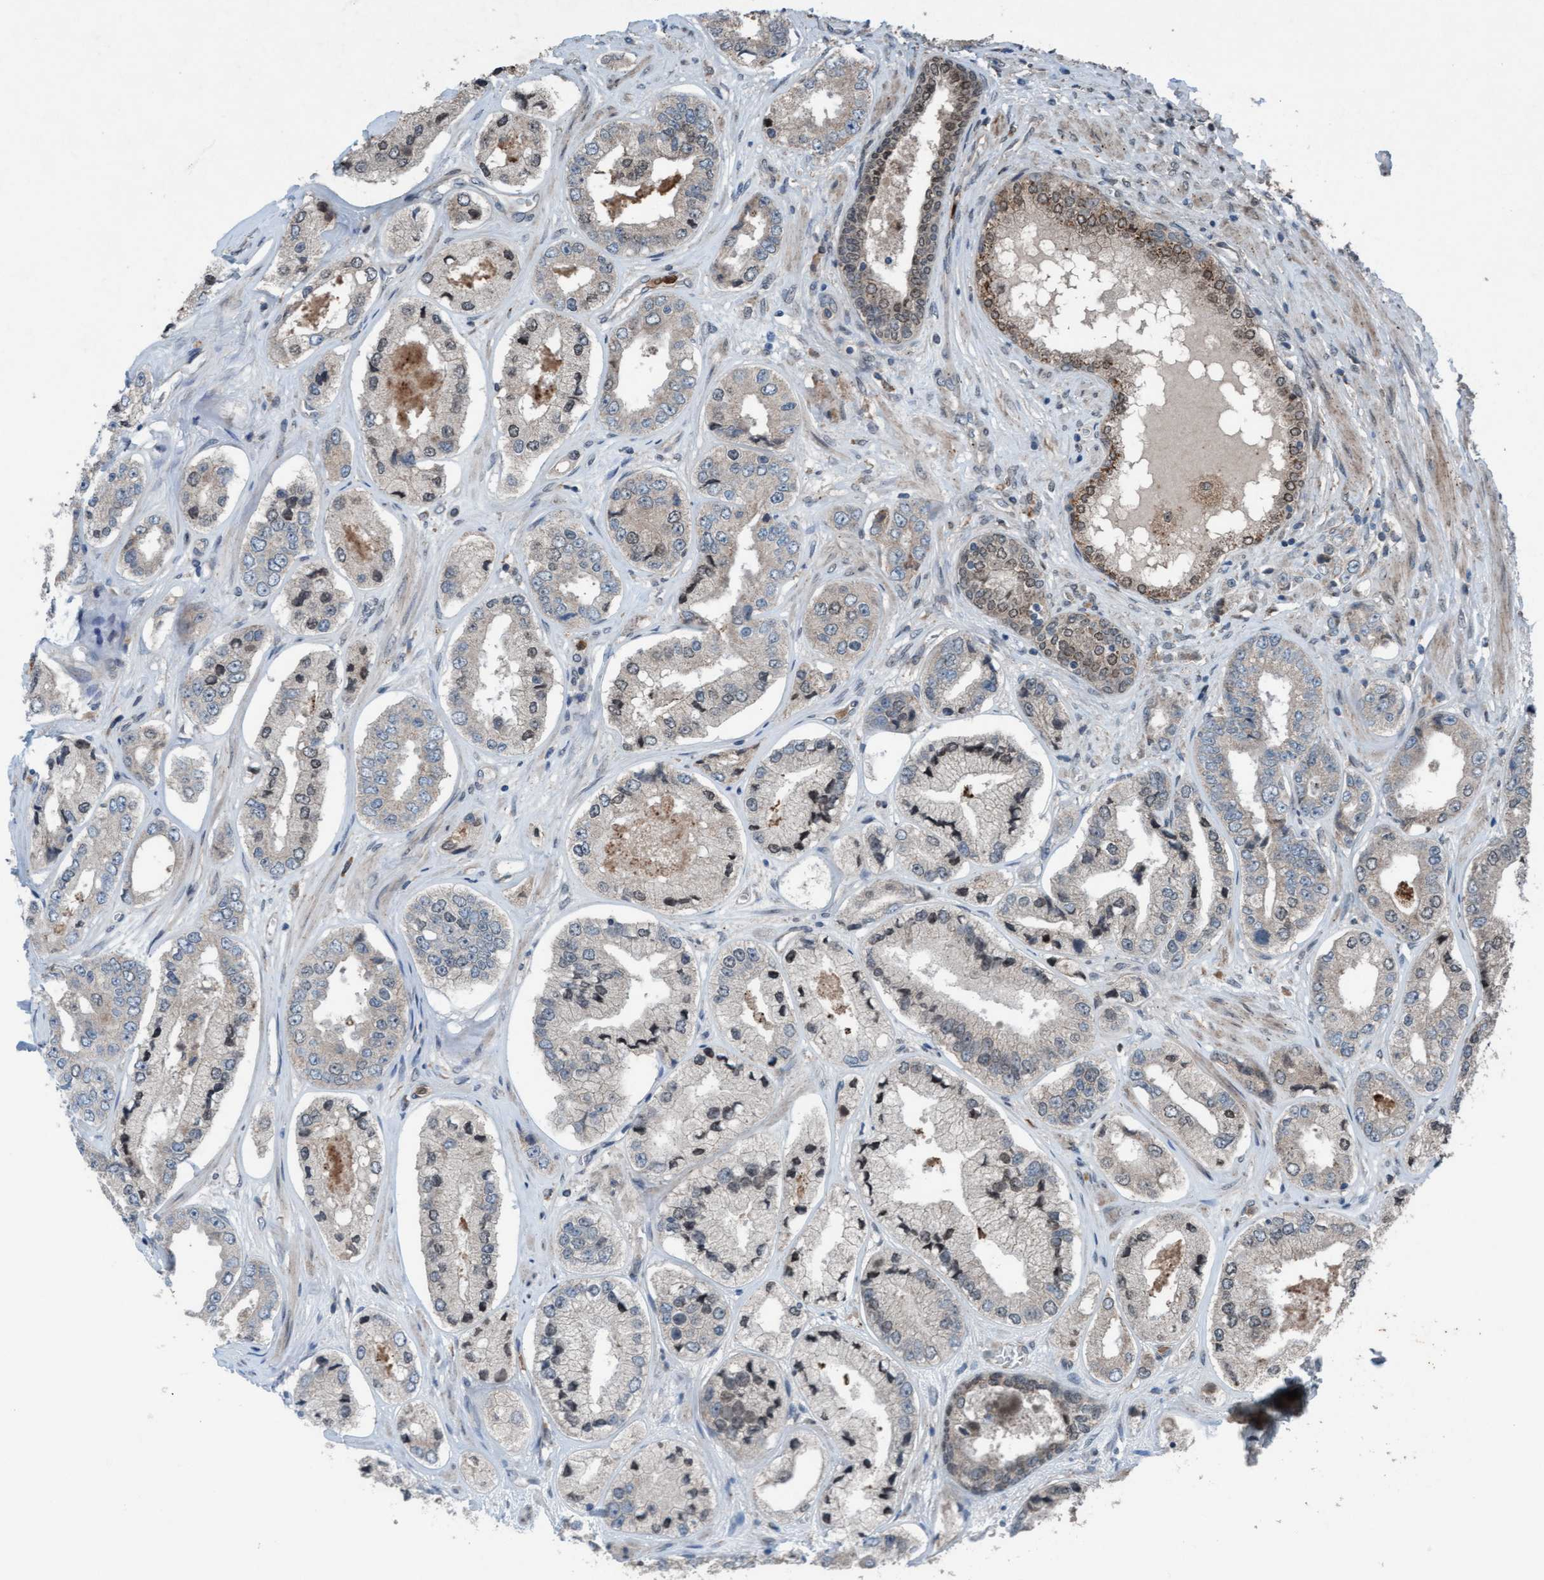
{"staining": {"intensity": "weak", "quantity": "<25%", "location": "cytoplasmic/membranous,nuclear"}, "tissue": "prostate cancer", "cell_type": "Tumor cells", "image_type": "cancer", "snomed": [{"axis": "morphology", "description": "Adenocarcinoma, High grade"}, {"axis": "topography", "description": "Prostate"}], "caption": "This is an immunohistochemistry (IHC) image of human prostate cancer (high-grade adenocarcinoma). There is no staining in tumor cells.", "gene": "PLXNB2", "patient": {"sex": "male", "age": 61}}